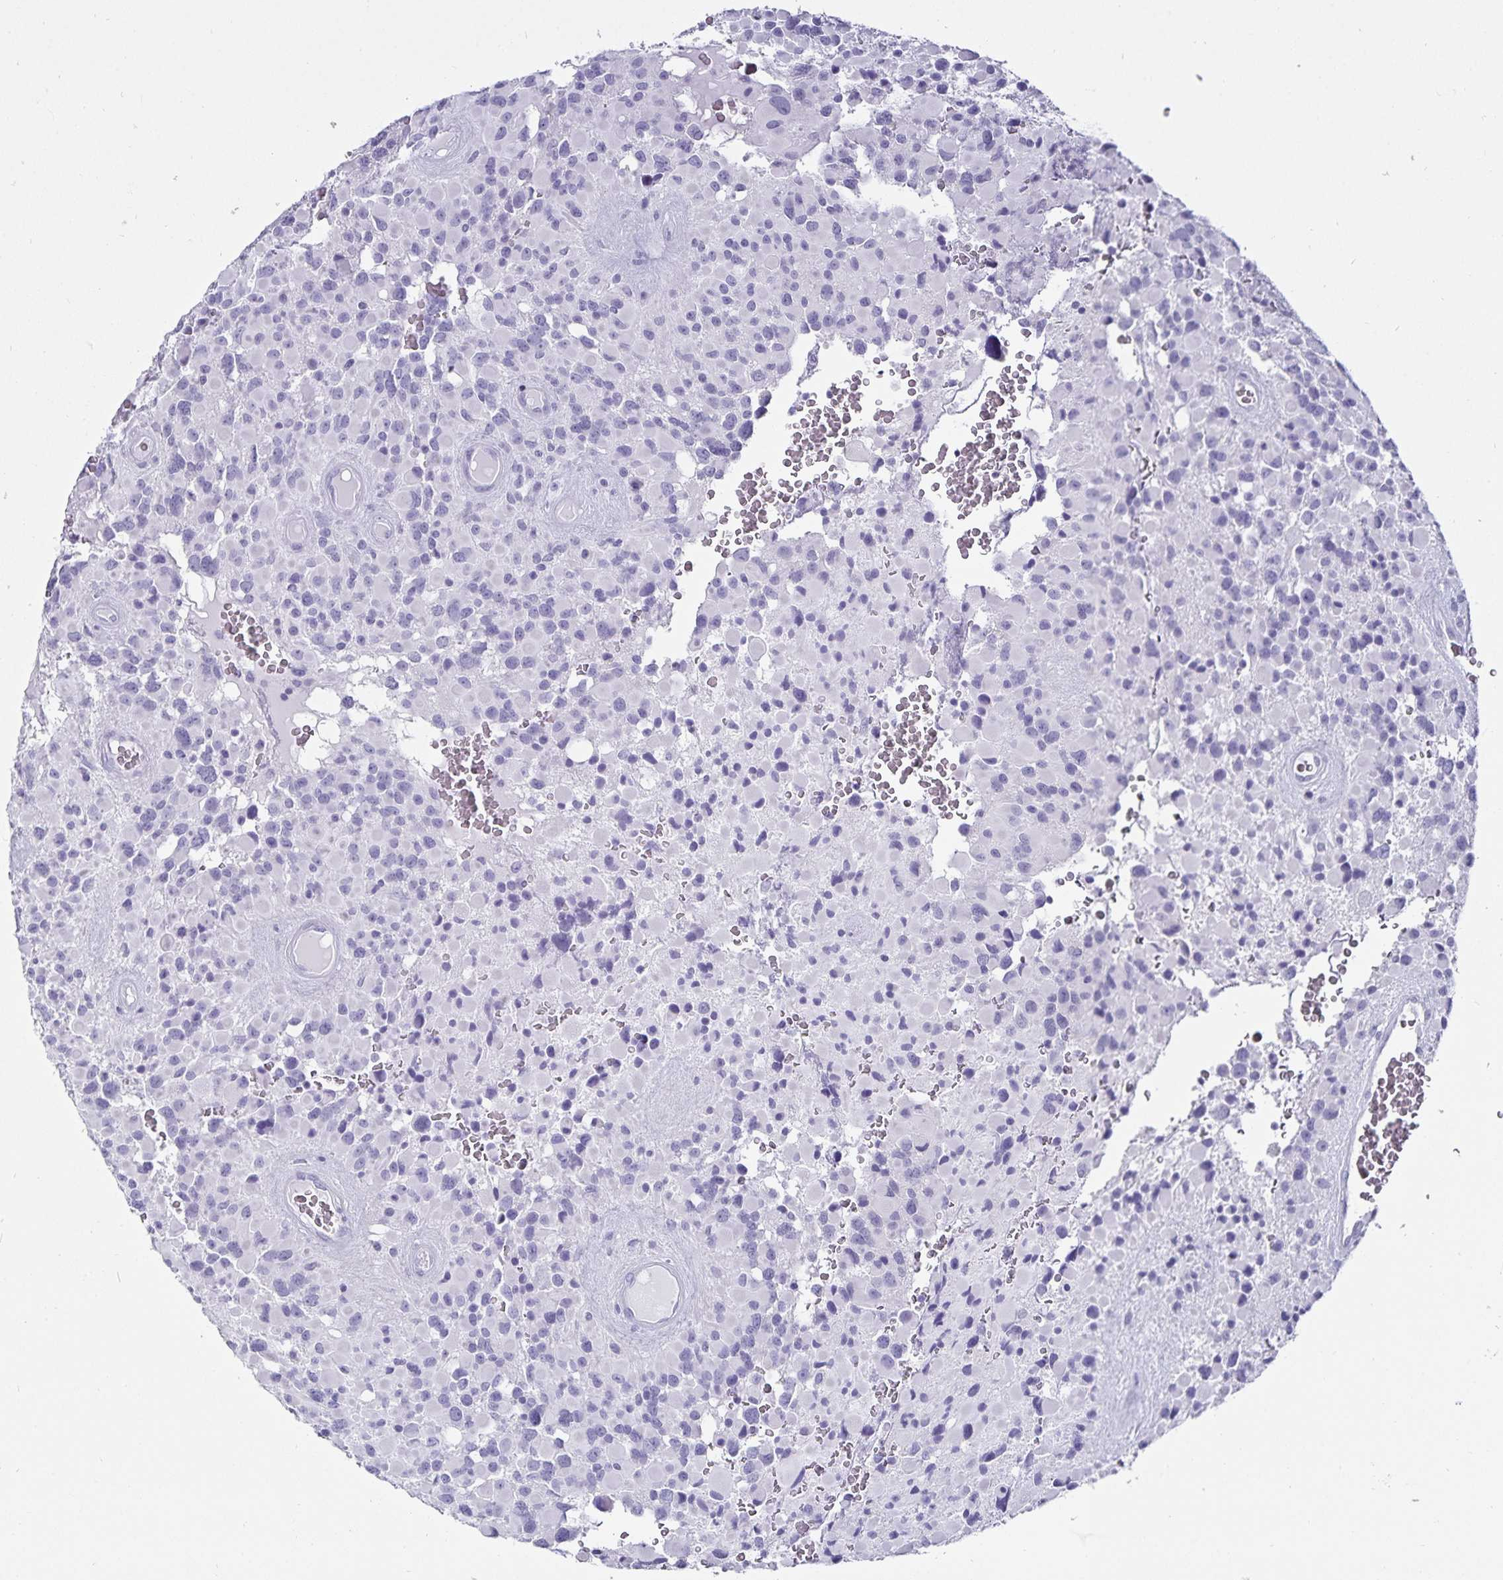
{"staining": {"intensity": "negative", "quantity": "none", "location": "none"}, "tissue": "glioma", "cell_type": "Tumor cells", "image_type": "cancer", "snomed": [{"axis": "morphology", "description": "Glioma, malignant, High grade"}, {"axis": "topography", "description": "Brain"}], "caption": "The immunohistochemistry image has no significant staining in tumor cells of malignant high-grade glioma tissue. (DAB immunohistochemistry (IHC), high magnification).", "gene": "DEFA6", "patient": {"sex": "female", "age": 40}}